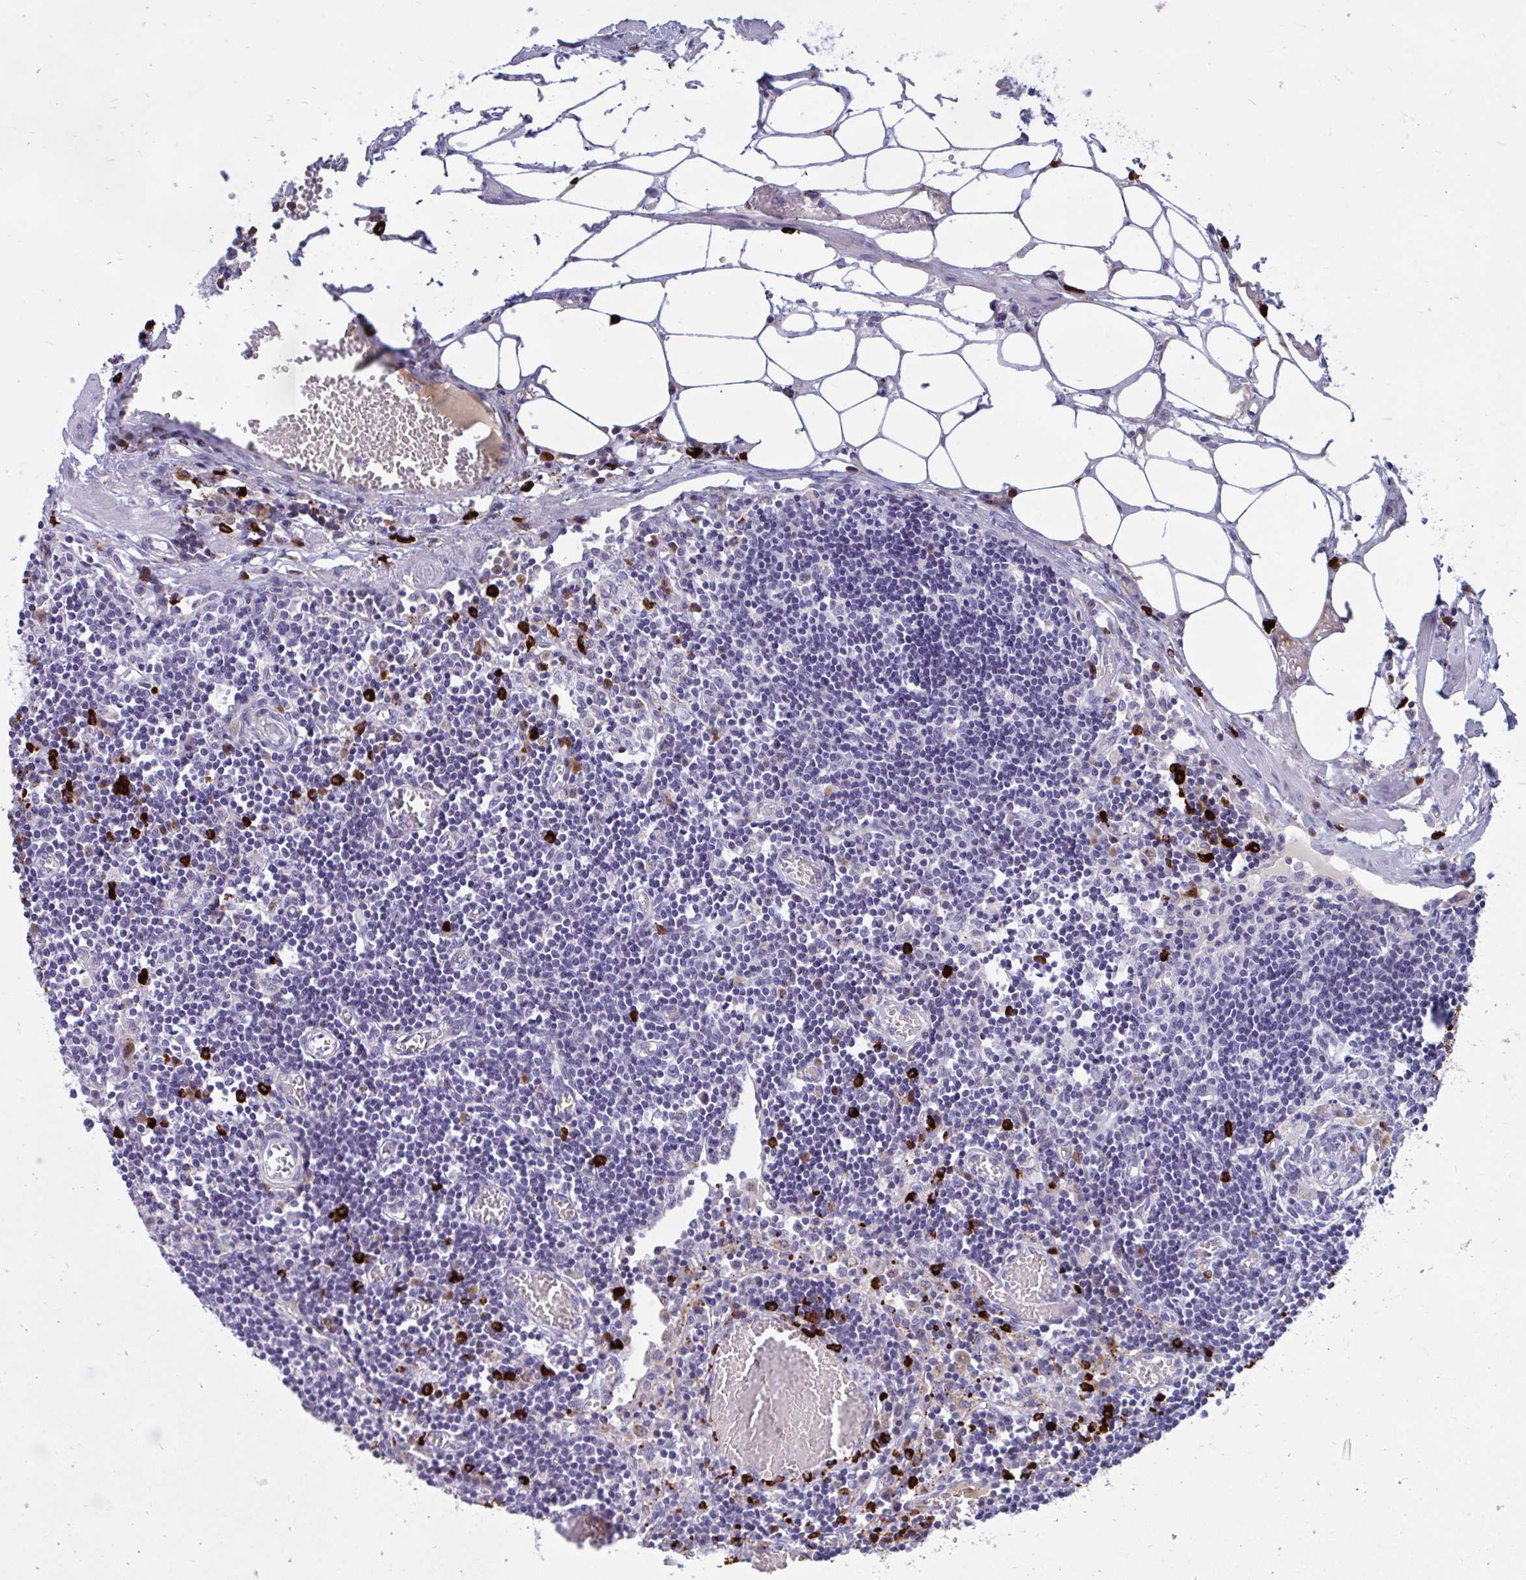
{"staining": {"intensity": "negative", "quantity": "none", "location": "none"}, "tissue": "lymph node", "cell_type": "Germinal center cells", "image_type": "normal", "snomed": [{"axis": "morphology", "description": "Normal tissue, NOS"}, {"axis": "topography", "description": "Lymph node"}], "caption": "This is a image of immunohistochemistry staining of unremarkable lymph node, which shows no staining in germinal center cells.", "gene": "FAM219B", "patient": {"sex": "male", "age": 66}}